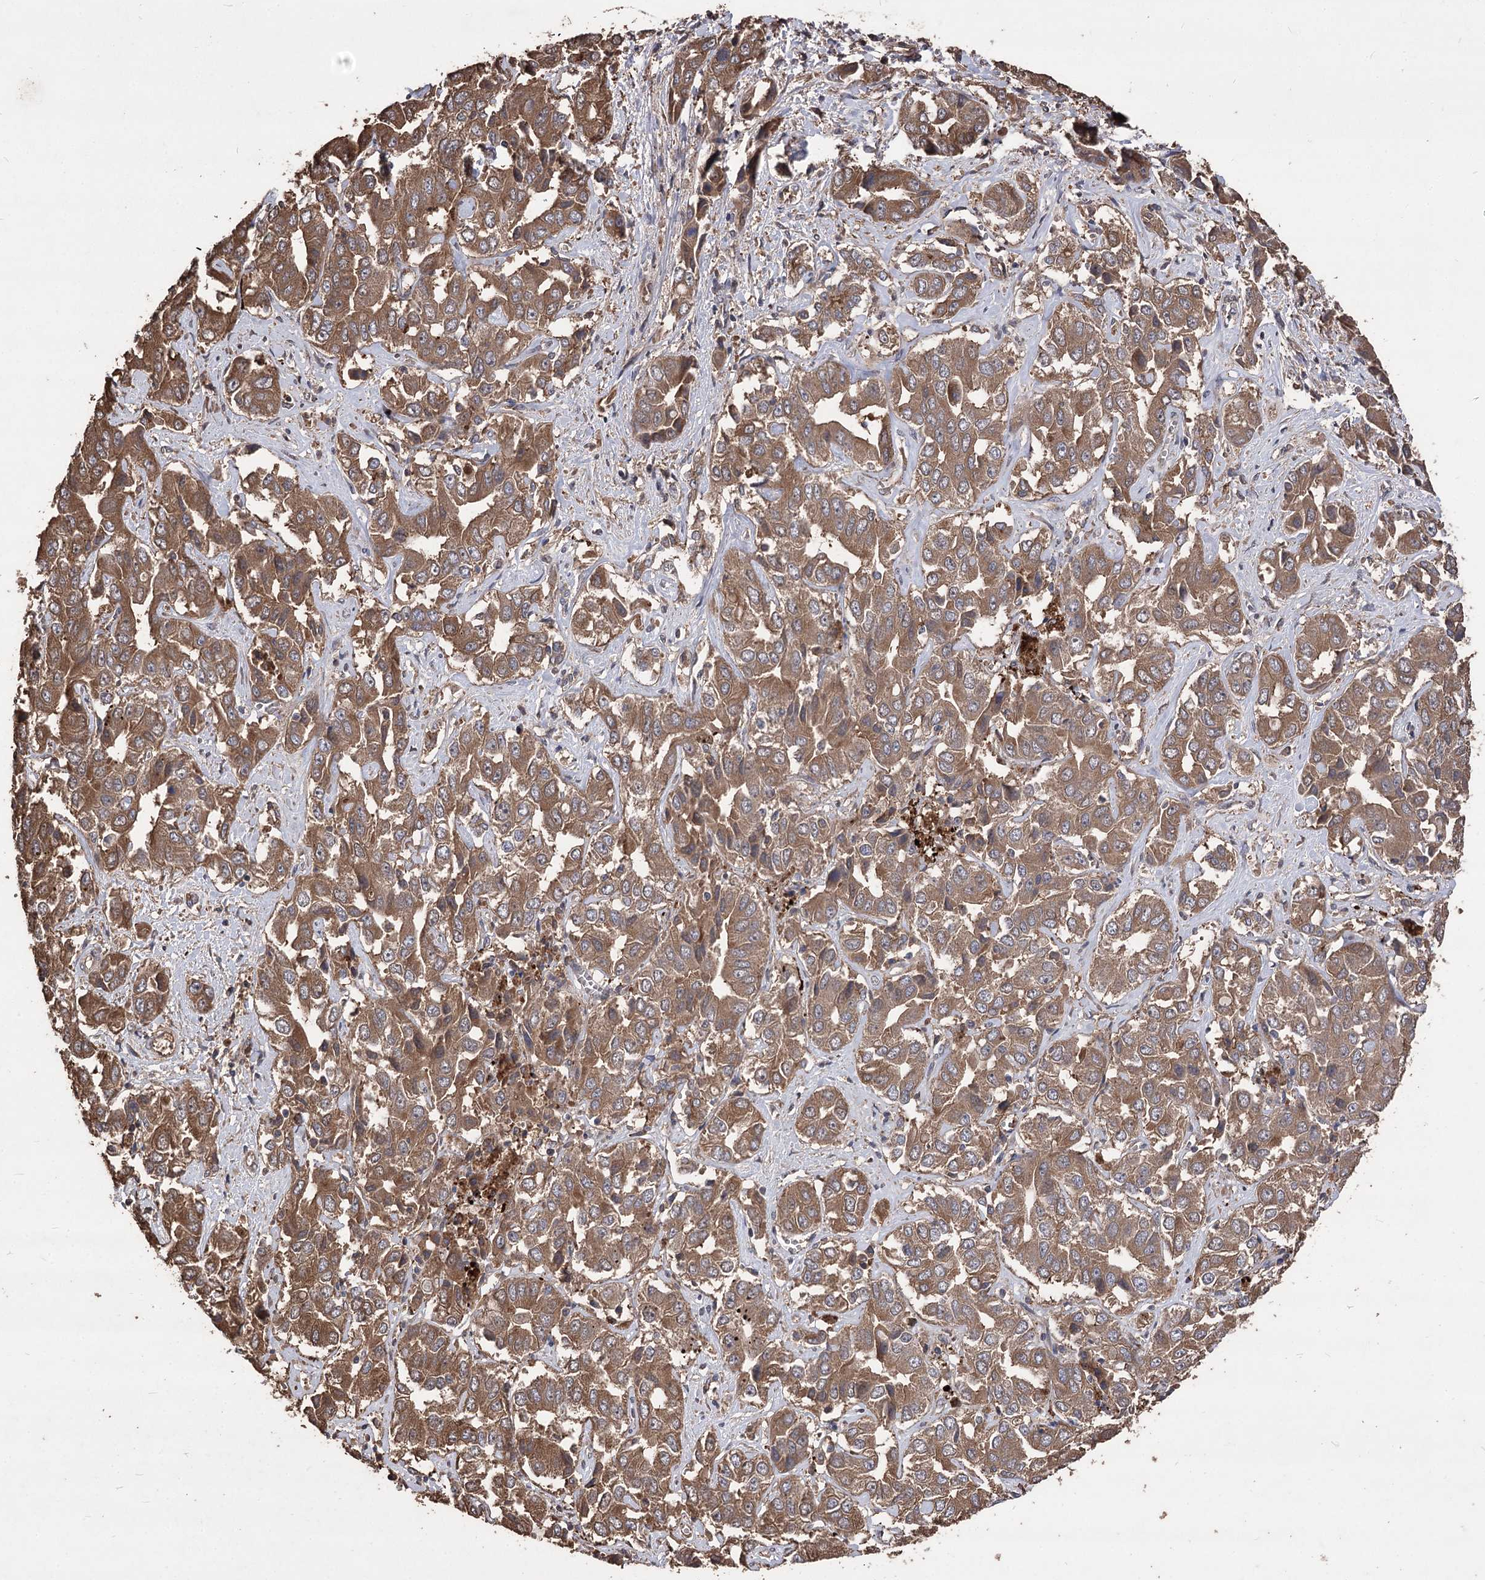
{"staining": {"intensity": "moderate", "quantity": ">75%", "location": "cytoplasmic/membranous"}, "tissue": "liver cancer", "cell_type": "Tumor cells", "image_type": "cancer", "snomed": [{"axis": "morphology", "description": "Cholangiocarcinoma"}, {"axis": "topography", "description": "Liver"}], "caption": "An image showing moderate cytoplasmic/membranous expression in approximately >75% of tumor cells in liver cholangiocarcinoma, as visualized by brown immunohistochemical staining.", "gene": "RASSF3", "patient": {"sex": "female", "age": 52}}